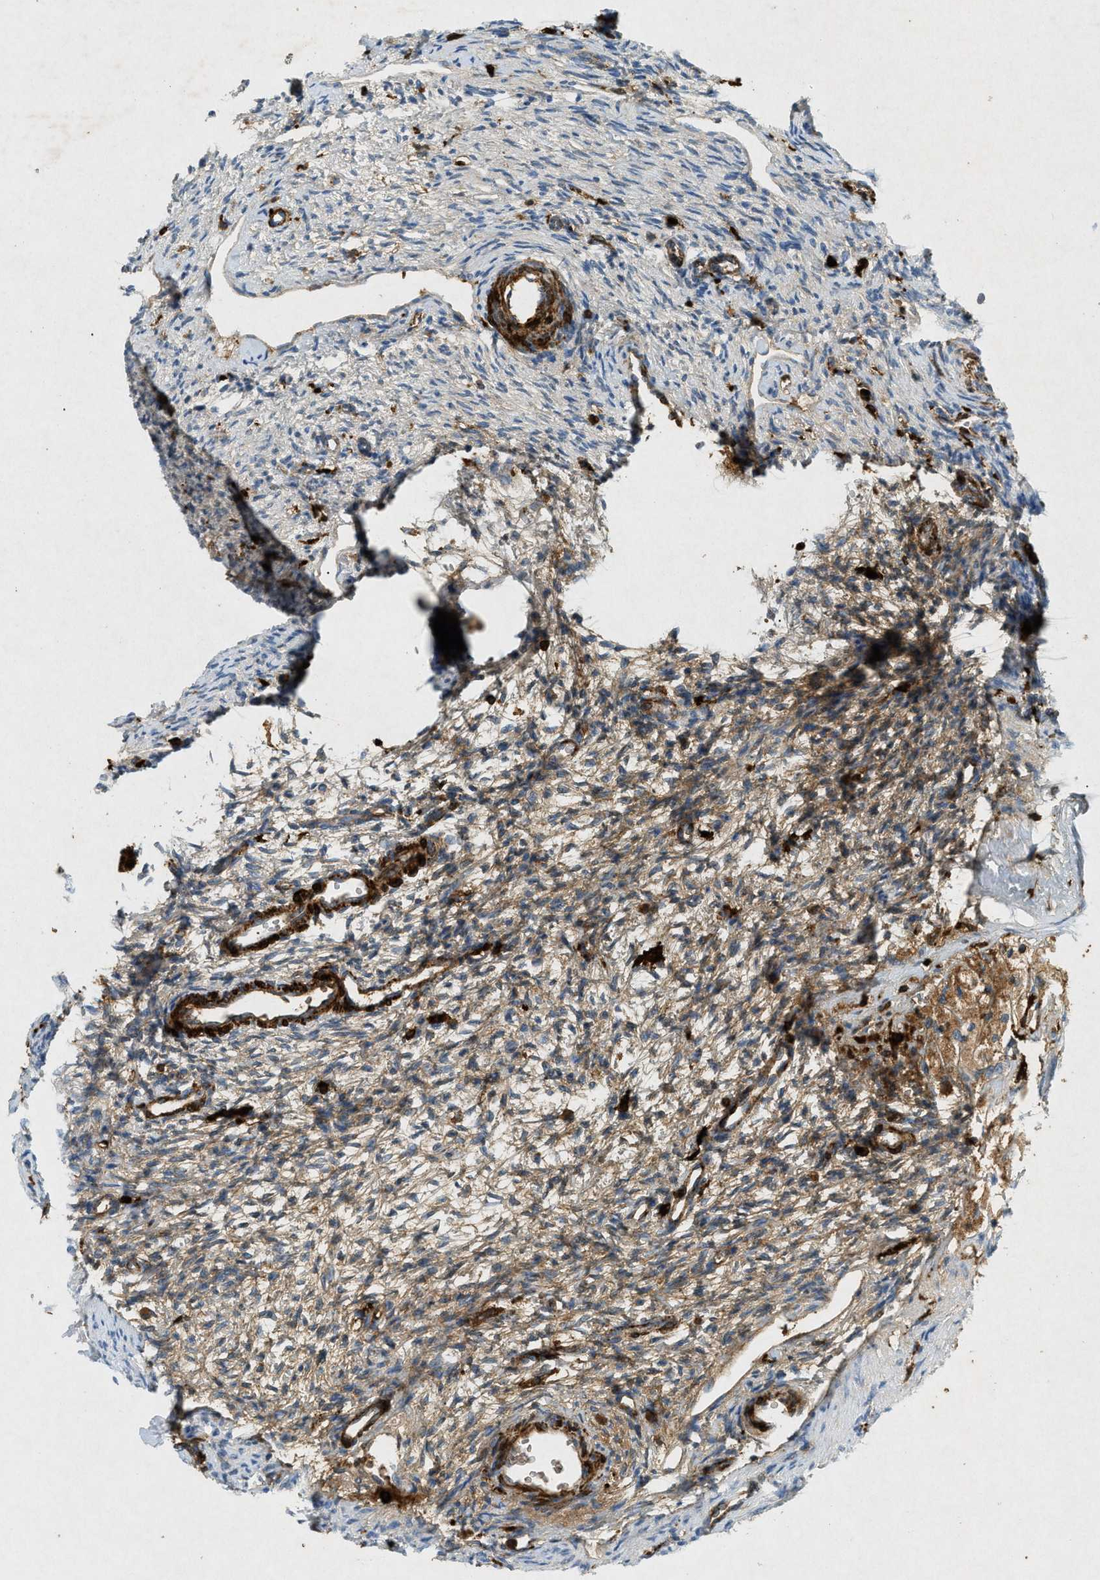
{"staining": {"intensity": "moderate", "quantity": "25%-75%", "location": "cytoplasmic/membranous"}, "tissue": "ovary", "cell_type": "Ovarian stroma cells", "image_type": "normal", "snomed": [{"axis": "morphology", "description": "Normal tissue, NOS"}, {"axis": "topography", "description": "Ovary"}], "caption": "Immunohistochemistry (IHC) photomicrograph of benign ovary stained for a protein (brown), which demonstrates medium levels of moderate cytoplasmic/membranous expression in approximately 25%-75% of ovarian stroma cells.", "gene": "F2", "patient": {"sex": "female", "age": 33}}